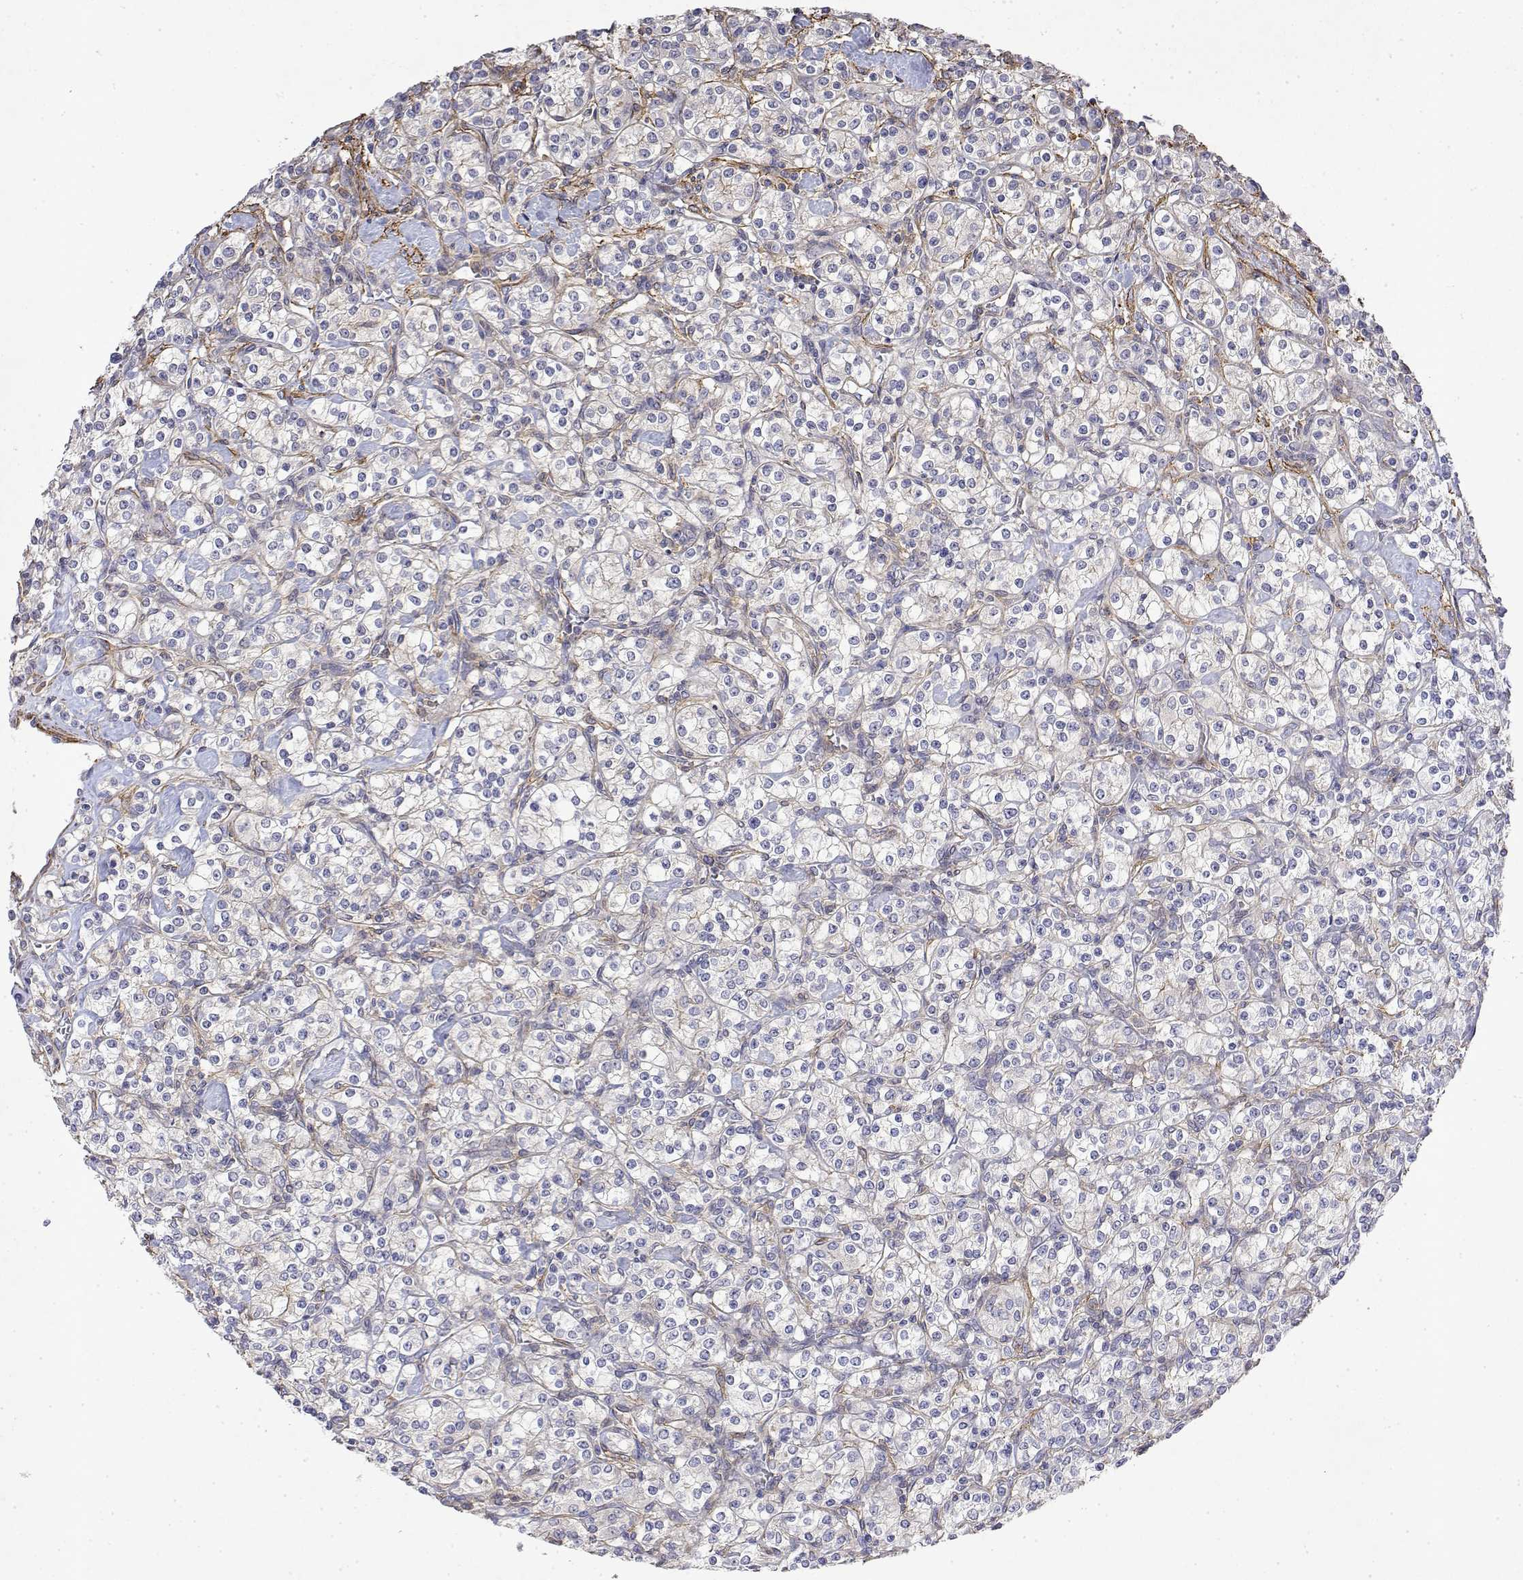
{"staining": {"intensity": "negative", "quantity": "none", "location": "none"}, "tissue": "renal cancer", "cell_type": "Tumor cells", "image_type": "cancer", "snomed": [{"axis": "morphology", "description": "Adenocarcinoma, NOS"}, {"axis": "topography", "description": "Kidney"}], "caption": "Tumor cells show no significant staining in adenocarcinoma (renal).", "gene": "SOWAHD", "patient": {"sex": "male", "age": 77}}